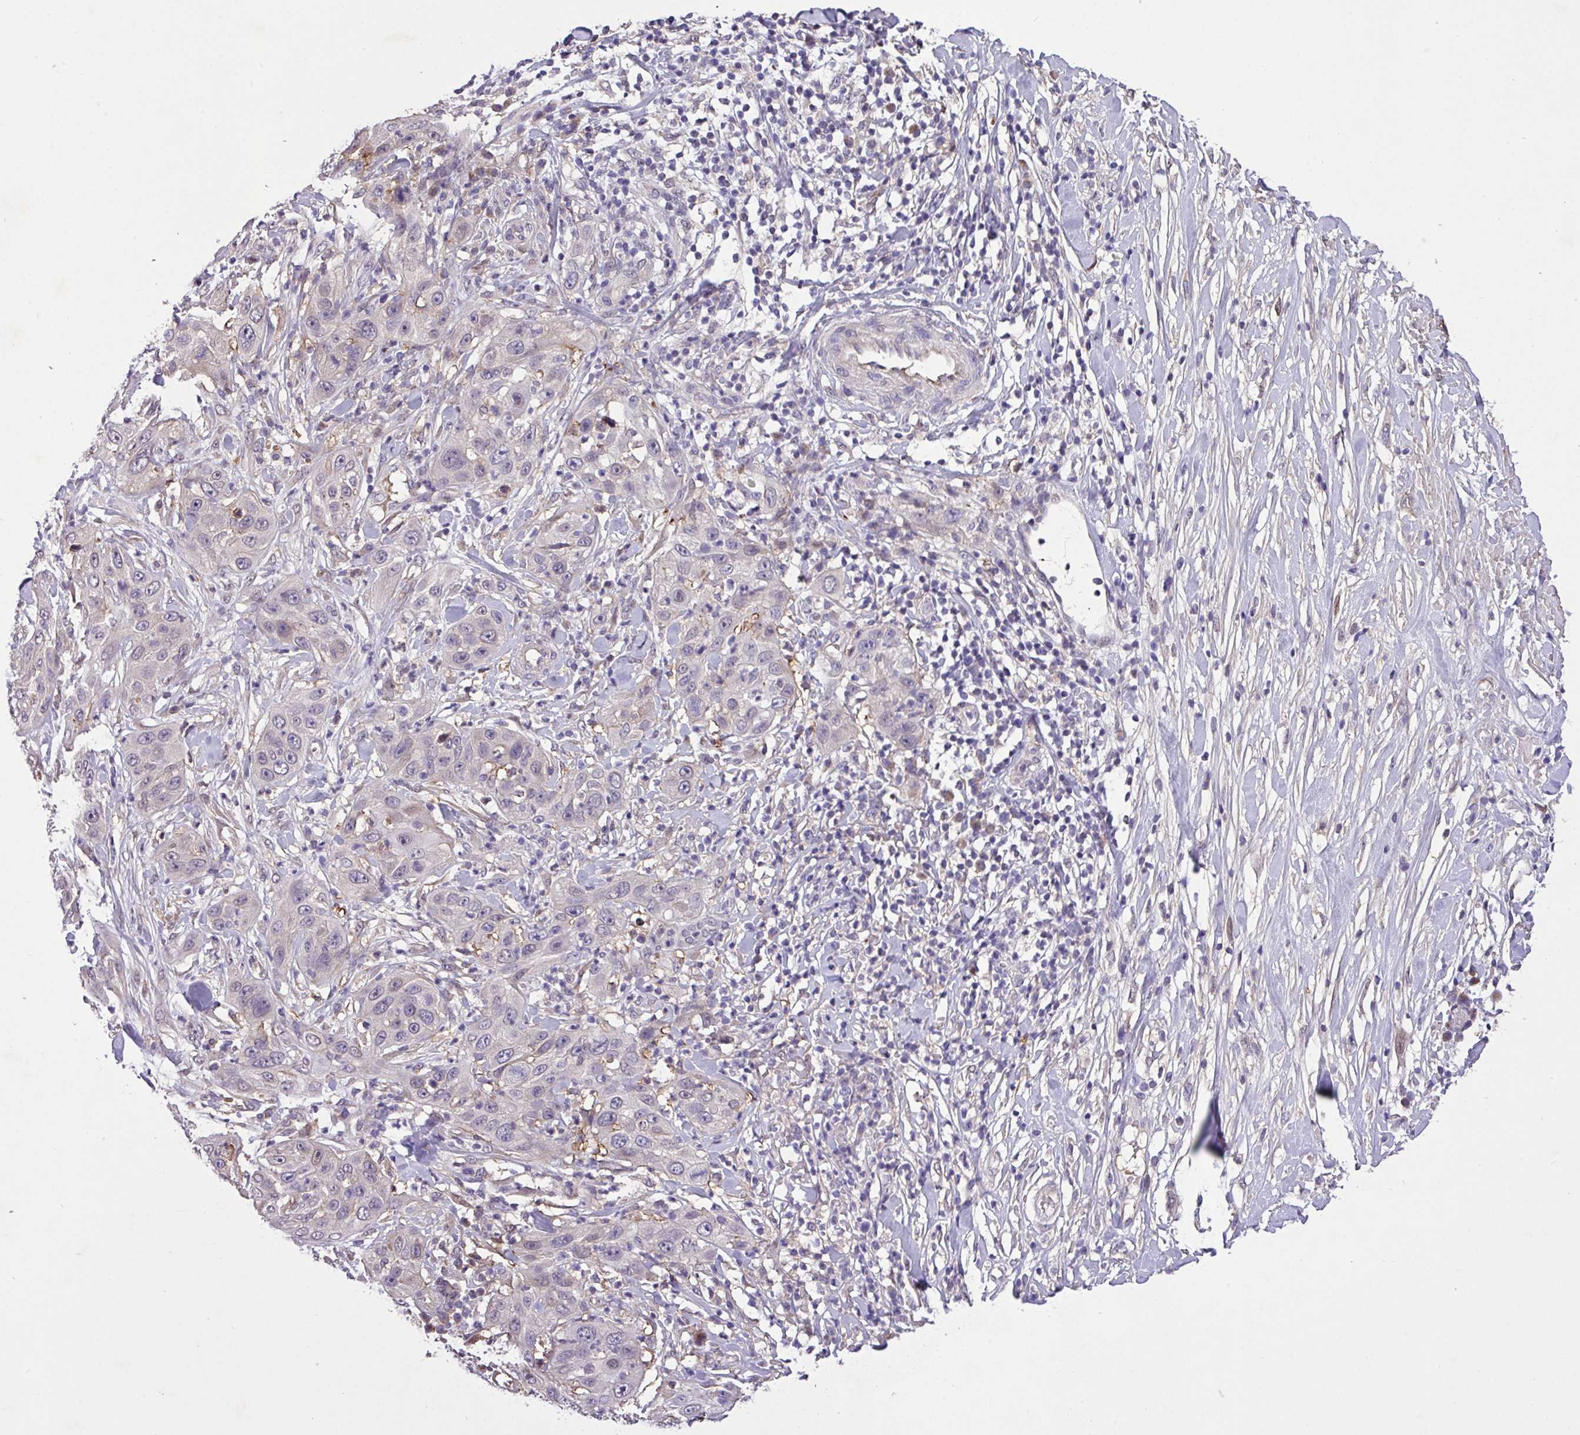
{"staining": {"intensity": "negative", "quantity": "none", "location": "none"}, "tissue": "skin cancer", "cell_type": "Tumor cells", "image_type": "cancer", "snomed": [{"axis": "morphology", "description": "Squamous cell carcinoma, NOS"}, {"axis": "topography", "description": "Skin"}], "caption": "This is an immunohistochemistry (IHC) micrograph of human skin squamous cell carcinoma. There is no staining in tumor cells.", "gene": "RPP25L", "patient": {"sex": "female", "age": 44}}